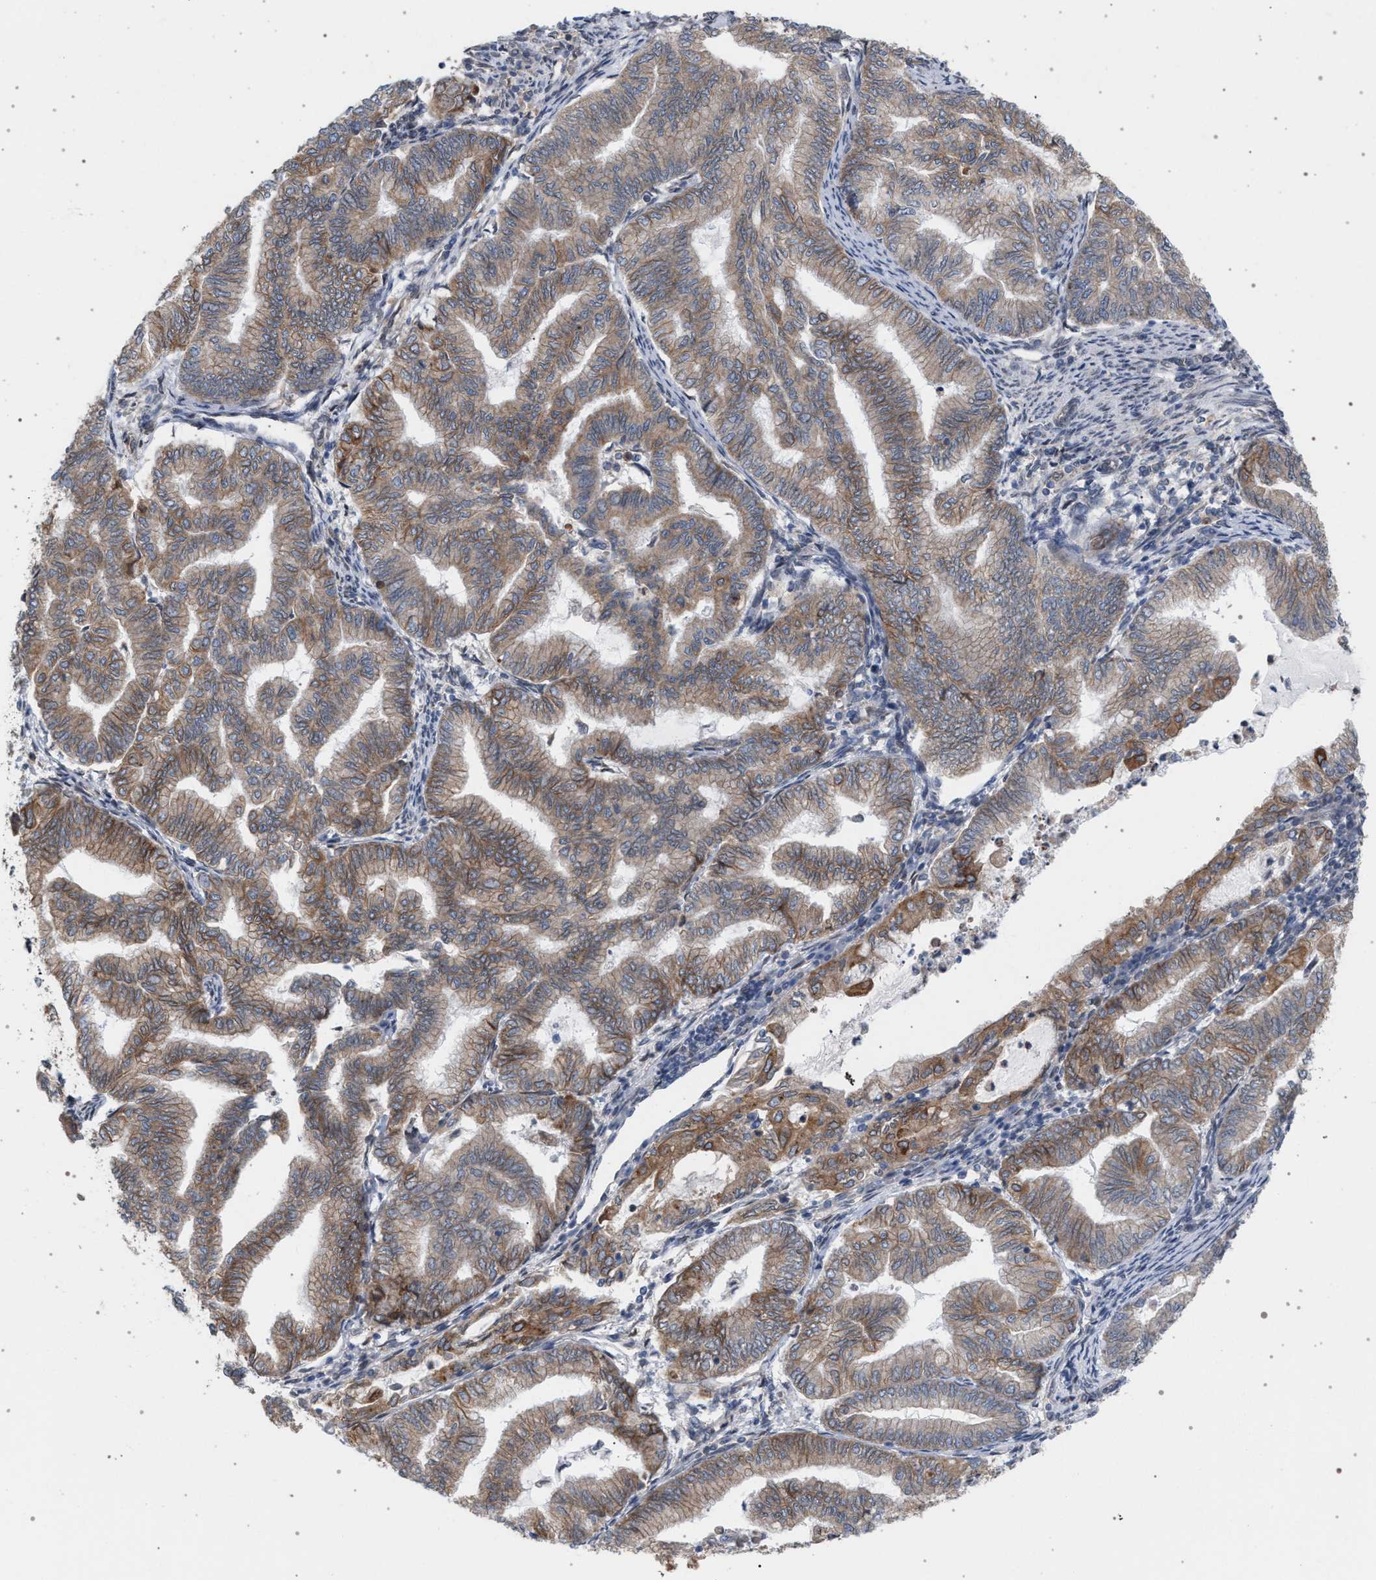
{"staining": {"intensity": "weak", "quantity": "25%-75%", "location": "cytoplasmic/membranous"}, "tissue": "endometrial cancer", "cell_type": "Tumor cells", "image_type": "cancer", "snomed": [{"axis": "morphology", "description": "Adenocarcinoma, NOS"}, {"axis": "topography", "description": "Endometrium"}], "caption": "Human endometrial cancer stained with a brown dye demonstrates weak cytoplasmic/membranous positive staining in approximately 25%-75% of tumor cells.", "gene": "ARPC5L", "patient": {"sex": "female", "age": 79}}